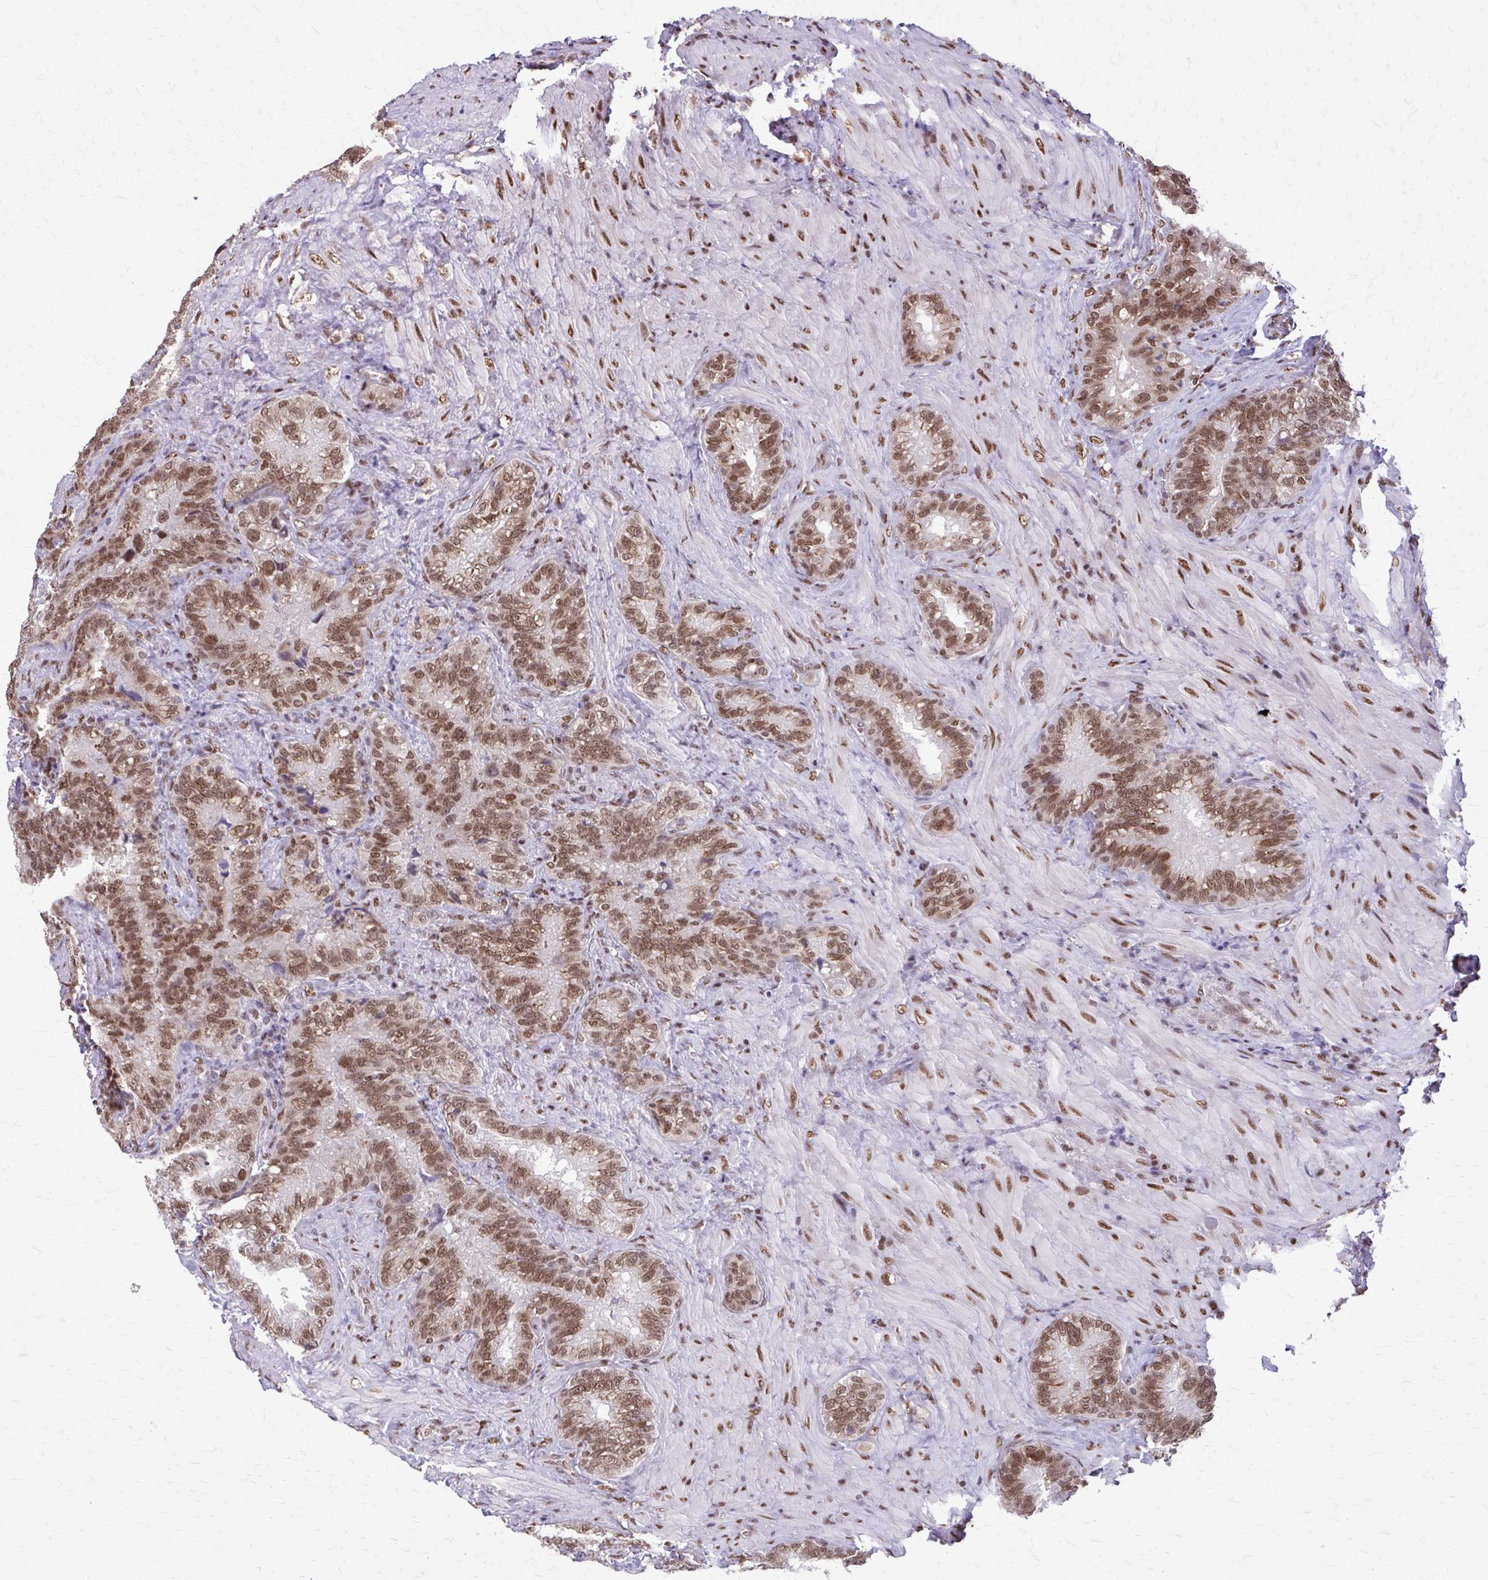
{"staining": {"intensity": "moderate", "quantity": ">75%", "location": "nuclear"}, "tissue": "seminal vesicle", "cell_type": "Glandular cells", "image_type": "normal", "snomed": [{"axis": "morphology", "description": "Normal tissue, NOS"}, {"axis": "topography", "description": "Seminal veicle"}], "caption": "Protein staining shows moderate nuclear staining in approximately >75% of glandular cells in normal seminal vesicle.", "gene": "TTF1", "patient": {"sex": "male", "age": 68}}